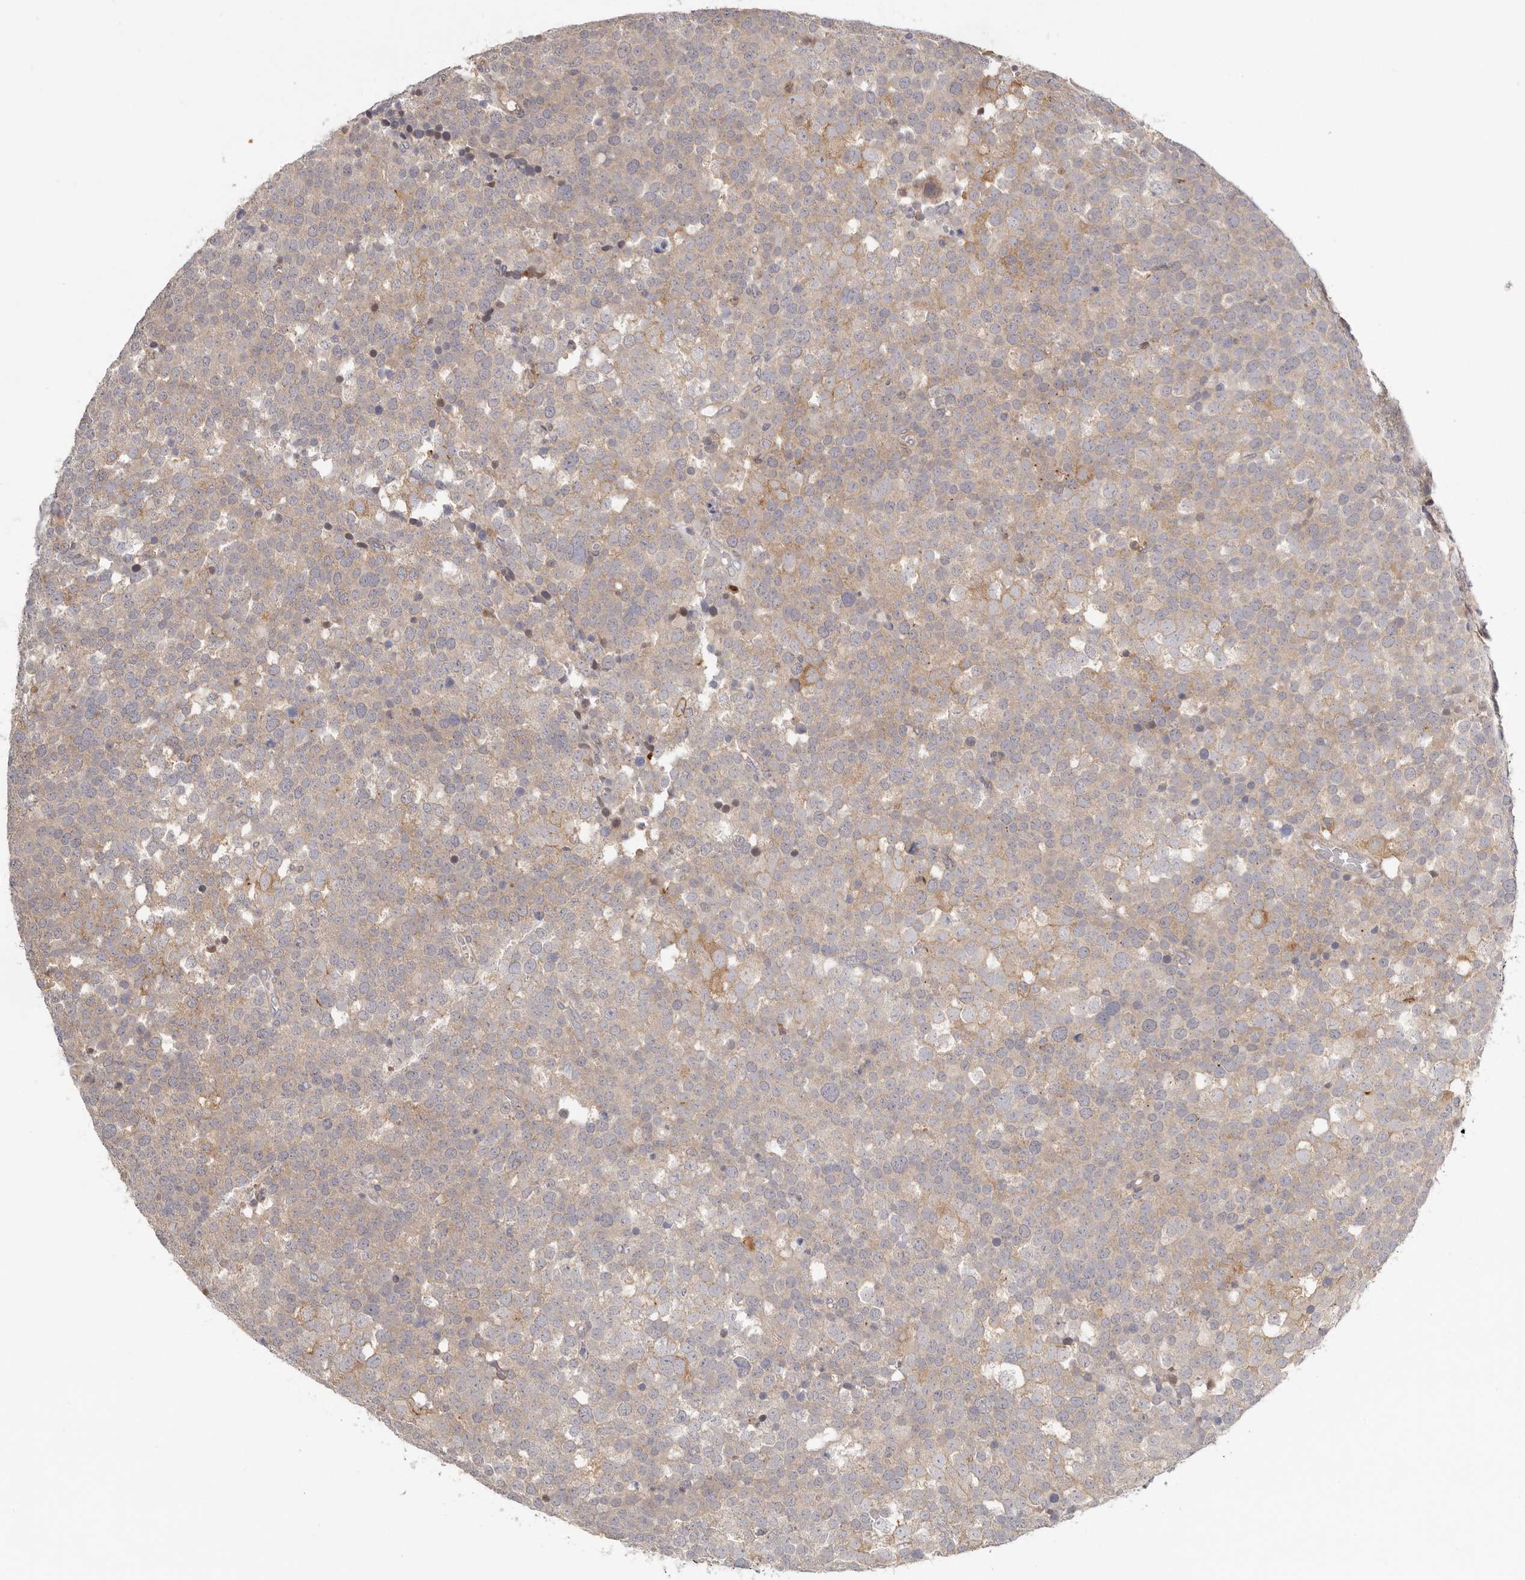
{"staining": {"intensity": "weak", "quantity": "<25%", "location": "cytoplasmic/membranous"}, "tissue": "testis cancer", "cell_type": "Tumor cells", "image_type": "cancer", "snomed": [{"axis": "morphology", "description": "Seminoma, NOS"}, {"axis": "topography", "description": "Testis"}], "caption": "High power microscopy image of an immunohistochemistry (IHC) photomicrograph of testis cancer (seminoma), revealing no significant staining in tumor cells.", "gene": "MSRB2", "patient": {"sex": "male", "age": 71}}